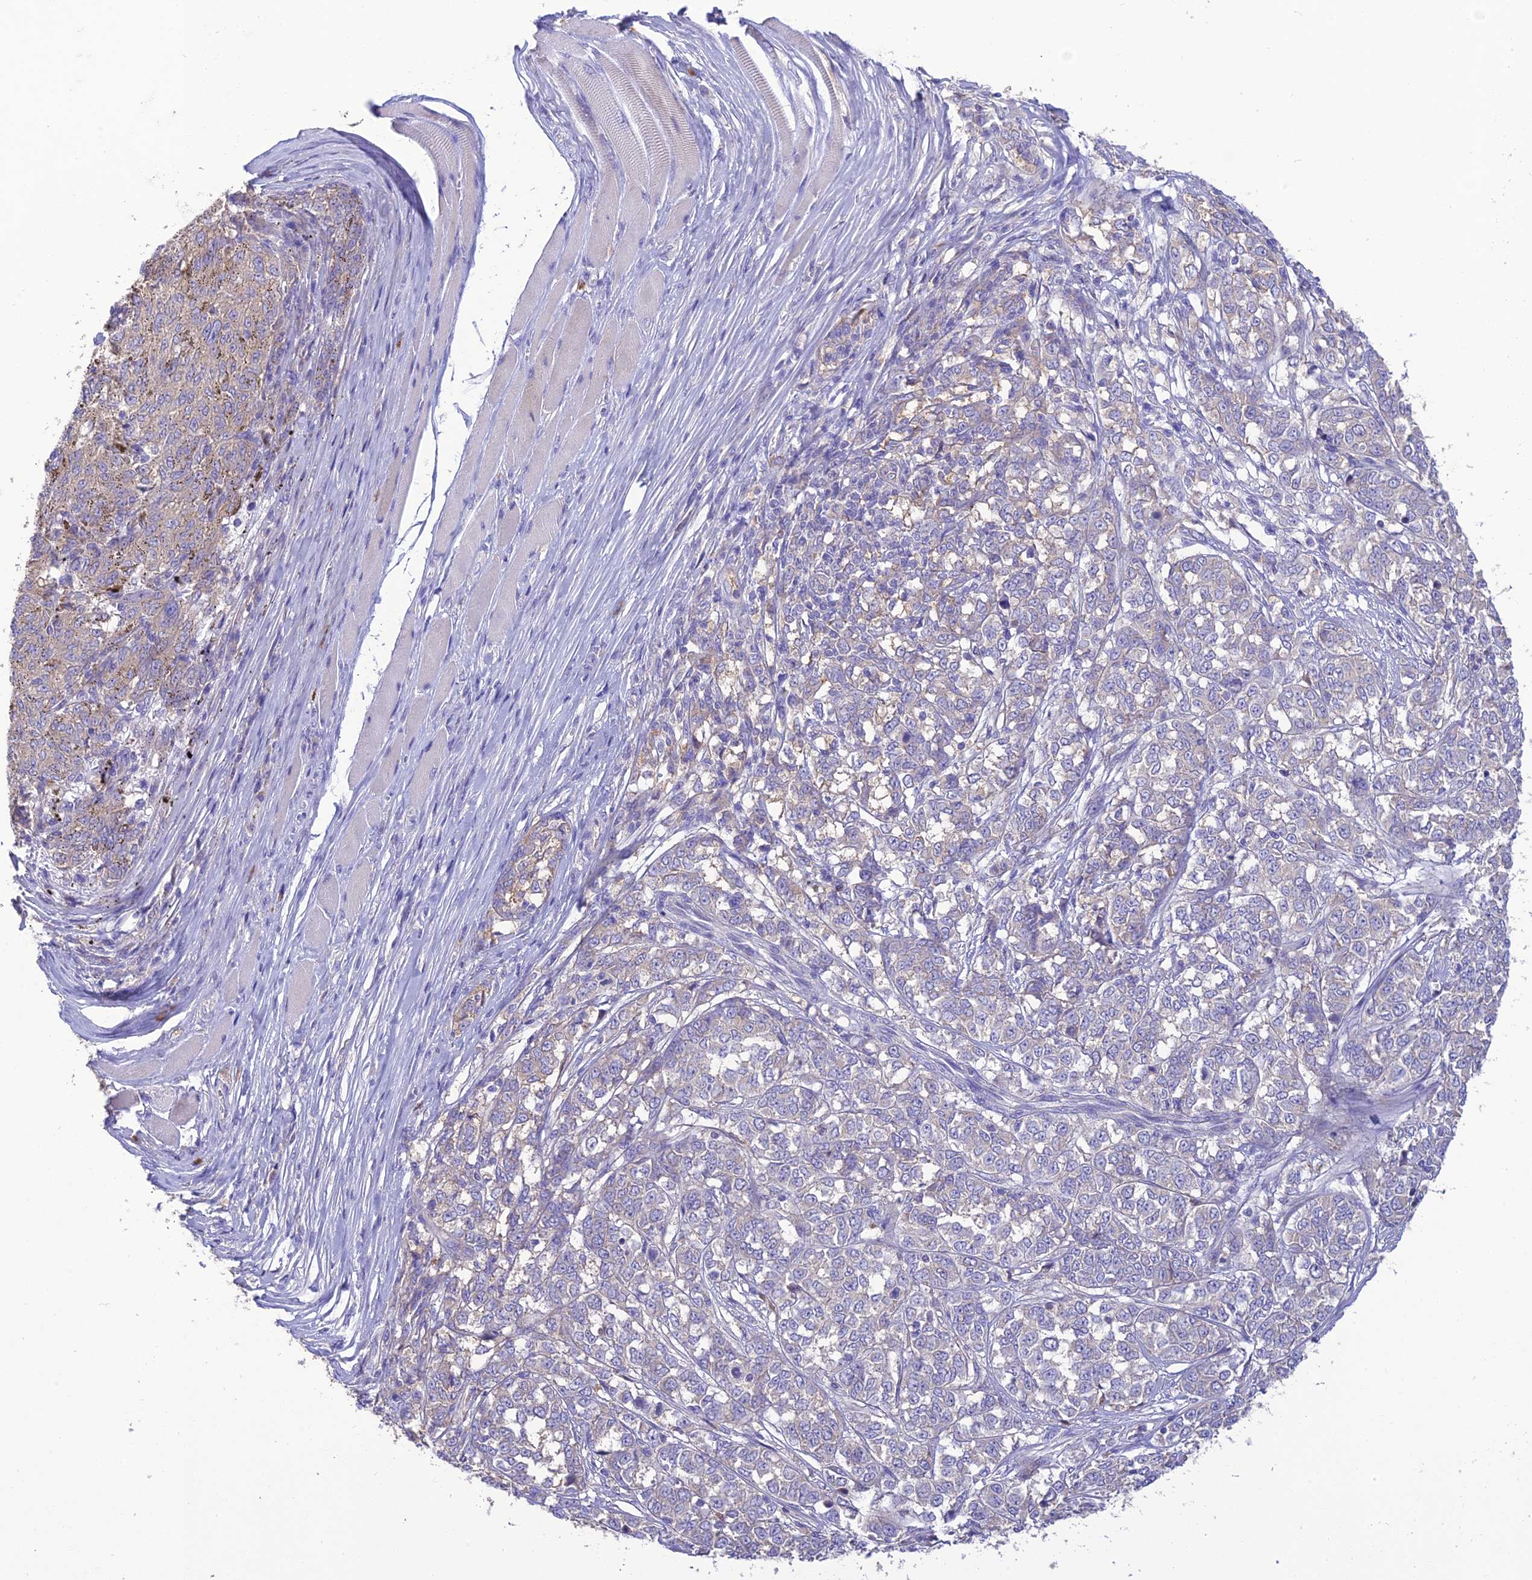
{"staining": {"intensity": "negative", "quantity": "none", "location": "none"}, "tissue": "melanoma", "cell_type": "Tumor cells", "image_type": "cancer", "snomed": [{"axis": "morphology", "description": "Malignant melanoma, NOS"}, {"axis": "topography", "description": "Skin"}], "caption": "A micrograph of human malignant melanoma is negative for staining in tumor cells.", "gene": "SFT2D2", "patient": {"sex": "female", "age": 72}}